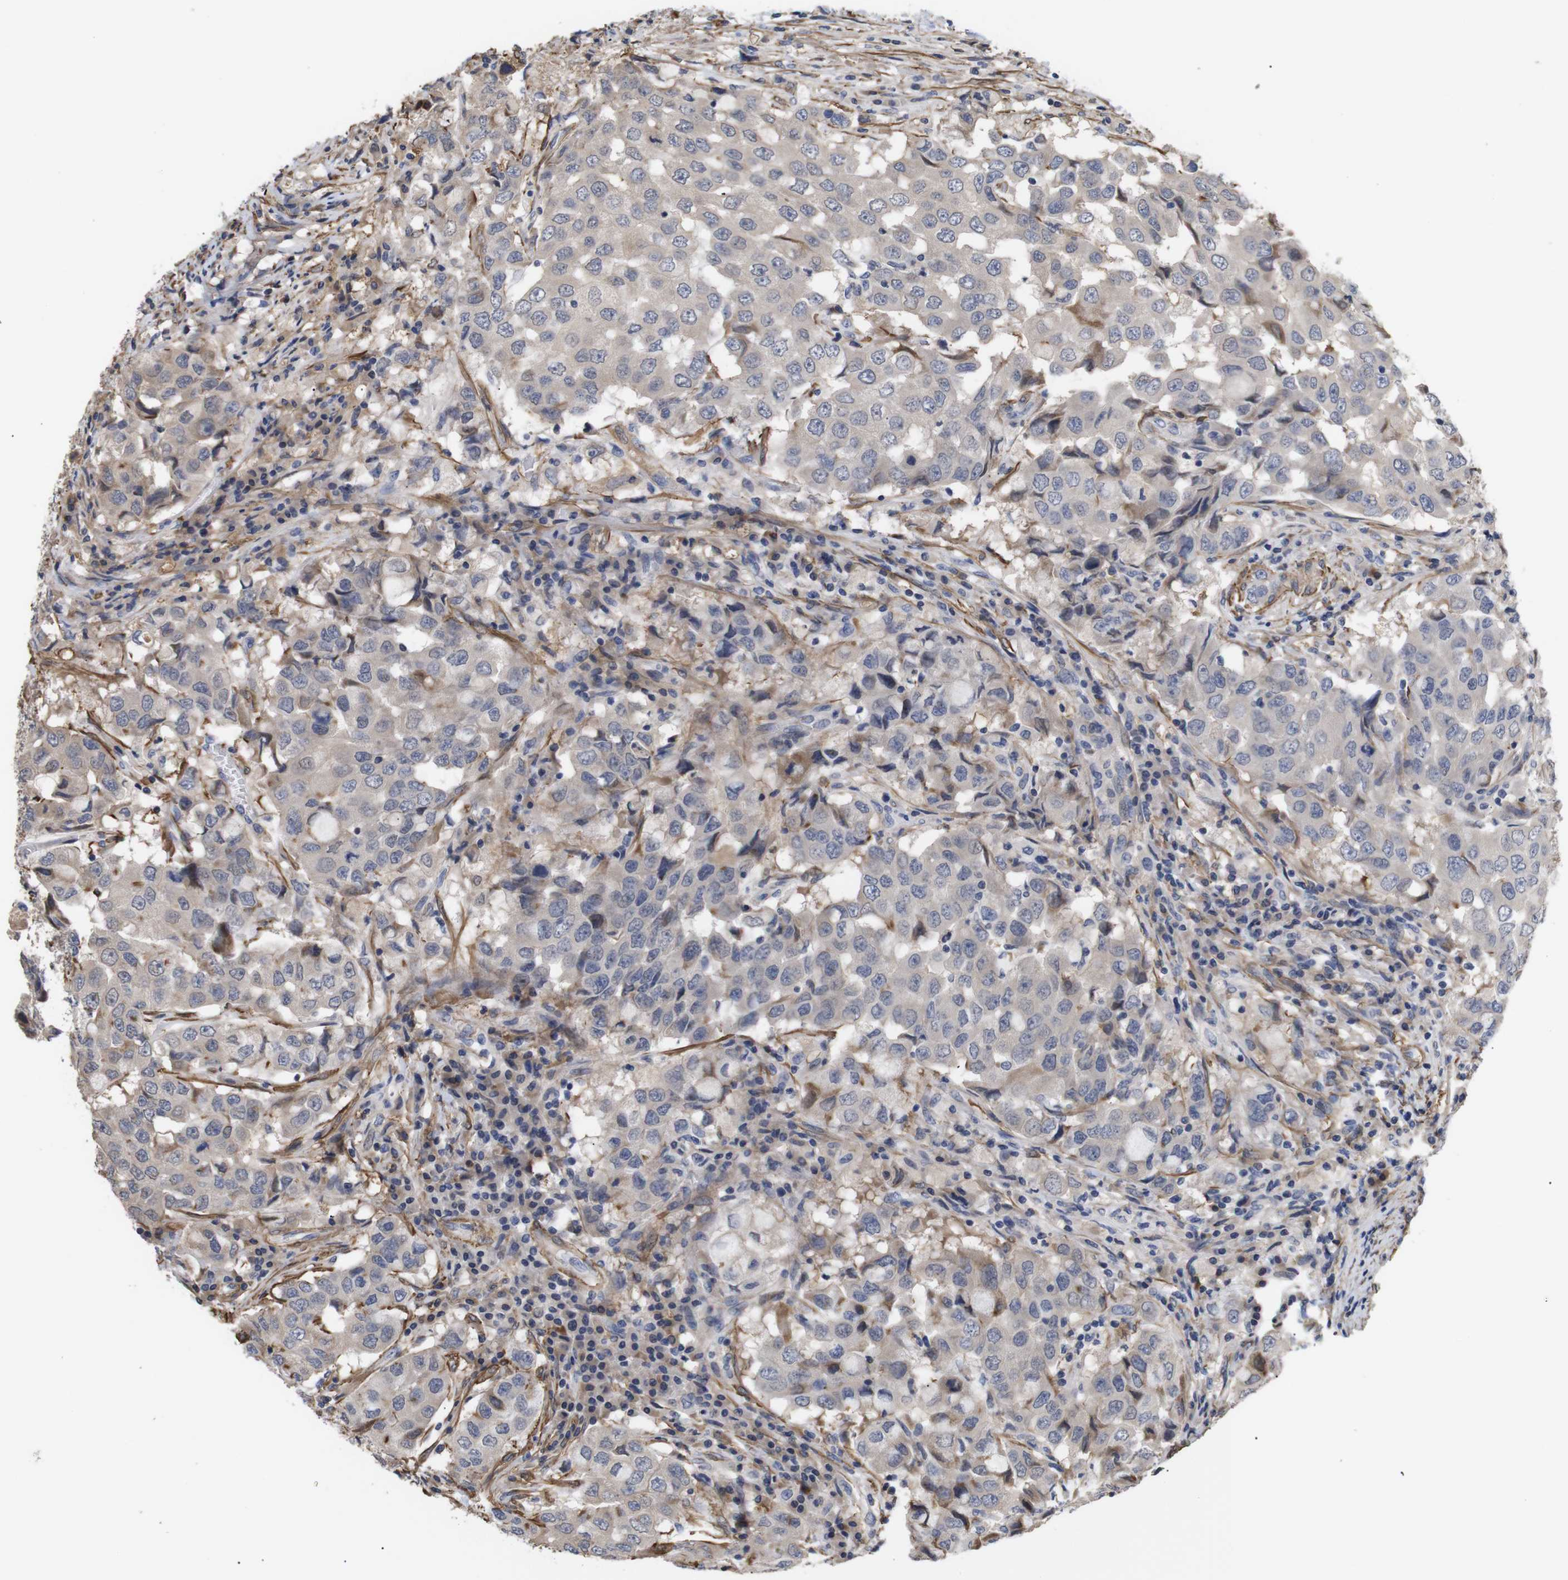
{"staining": {"intensity": "negative", "quantity": "none", "location": "none"}, "tissue": "breast cancer", "cell_type": "Tumor cells", "image_type": "cancer", "snomed": [{"axis": "morphology", "description": "Duct carcinoma"}, {"axis": "topography", "description": "Breast"}], "caption": "Human breast intraductal carcinoma stained for a protein using immunohistochemistry (IHC) reveals no expression in tumor cells.", "gene": "PDLIM5", "patient": {"sex": "female", "age": 27}}